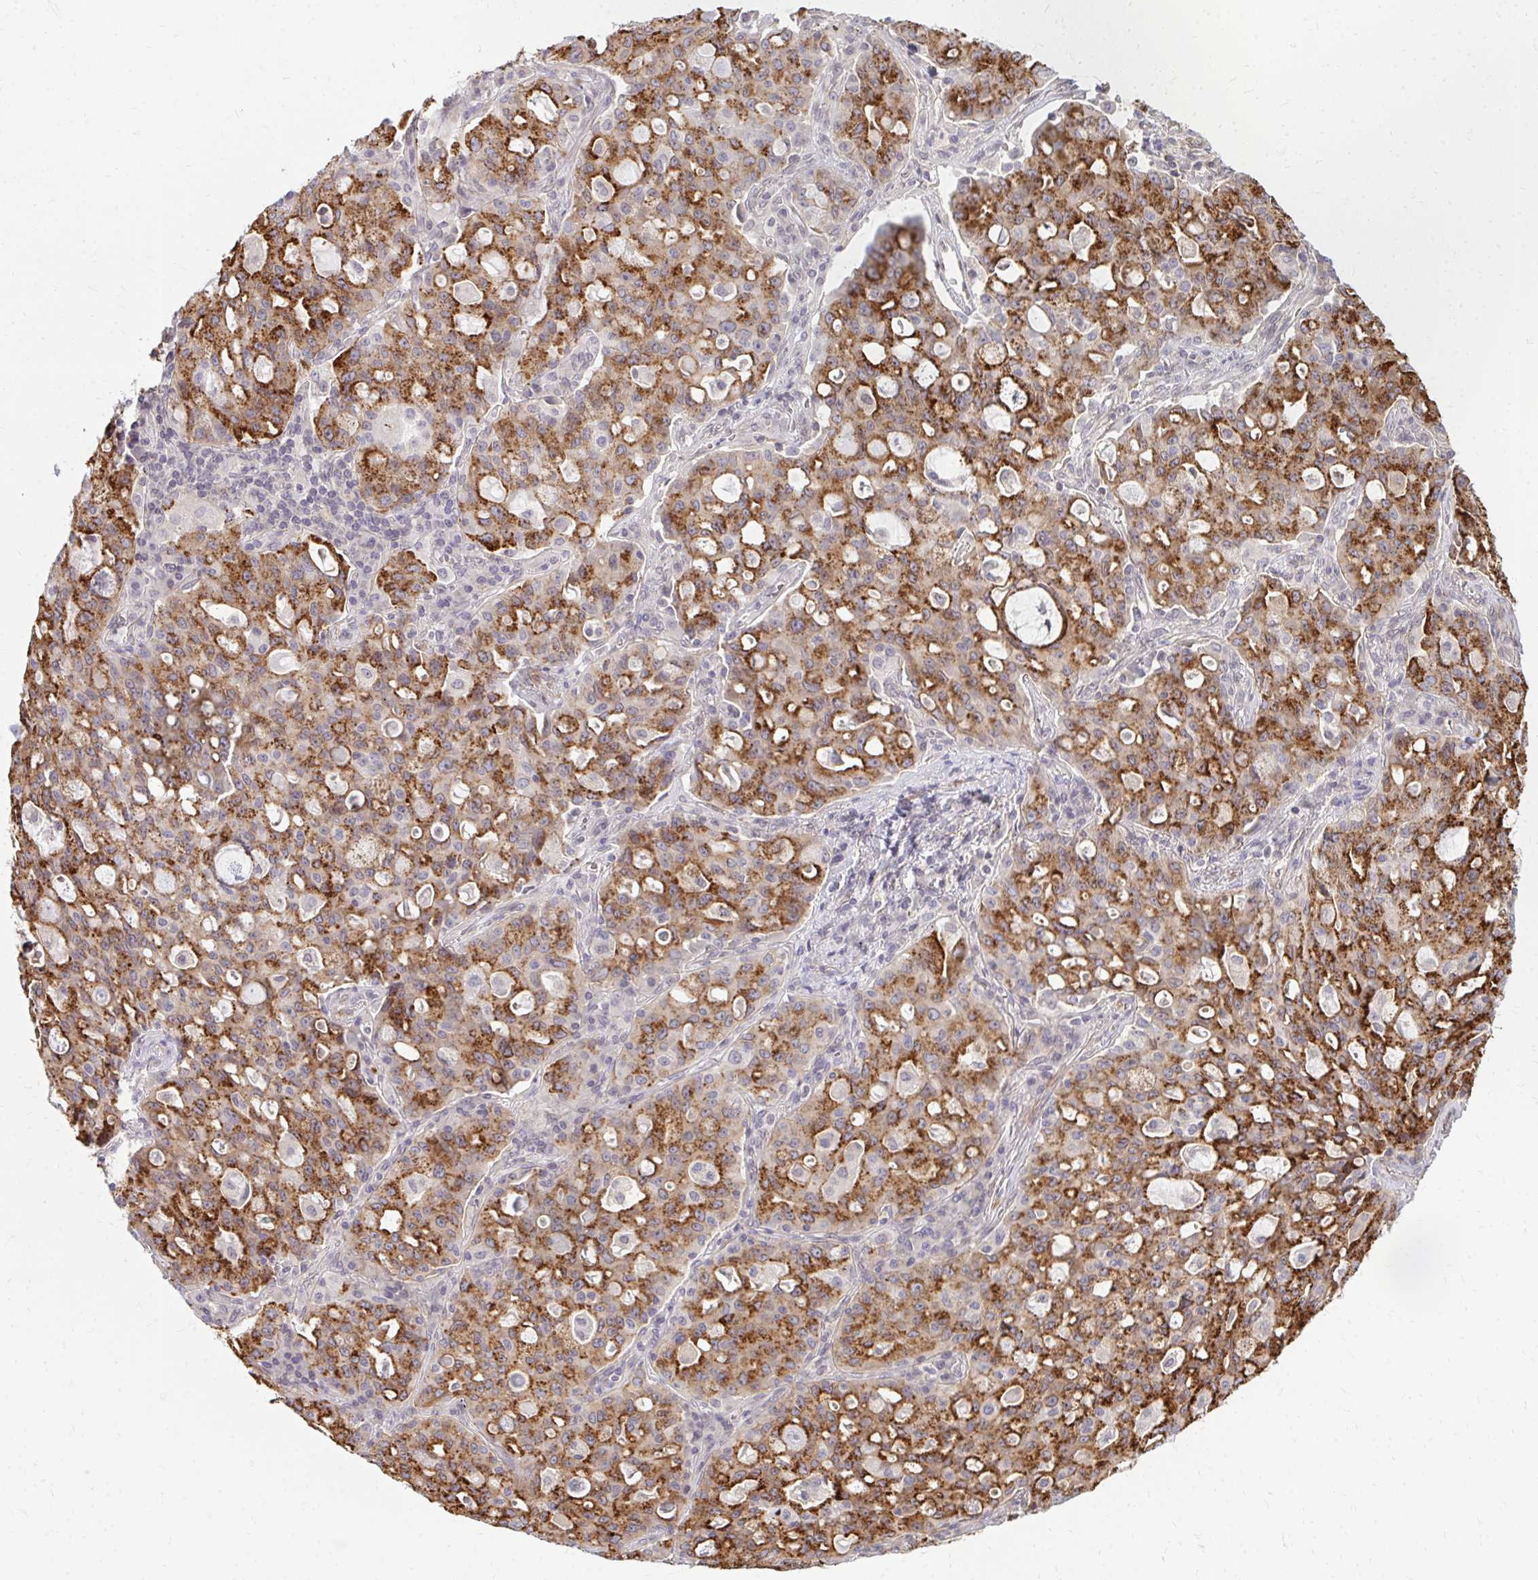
{"staining": {"intensity": "moderate", "quantity": ">75%", "location": "cytoplasmic/membranous"}, "tissue": "lung cancer", "cell_type": "Tumor cells", "image_type": "cancer", "snomed": [{"axis": "morphology", "description": "Adenocarcinoma, NOS"}, {"axis": "topography", "description": "Lung"}], "caption": "Lung cancer stained for a protein (brown) exhibits moderate cytoplasmic/membranous positive expression in about >75% of tumor cells.", "gene": "GPC5", "patient": {"sex": "female", "age": 44}}